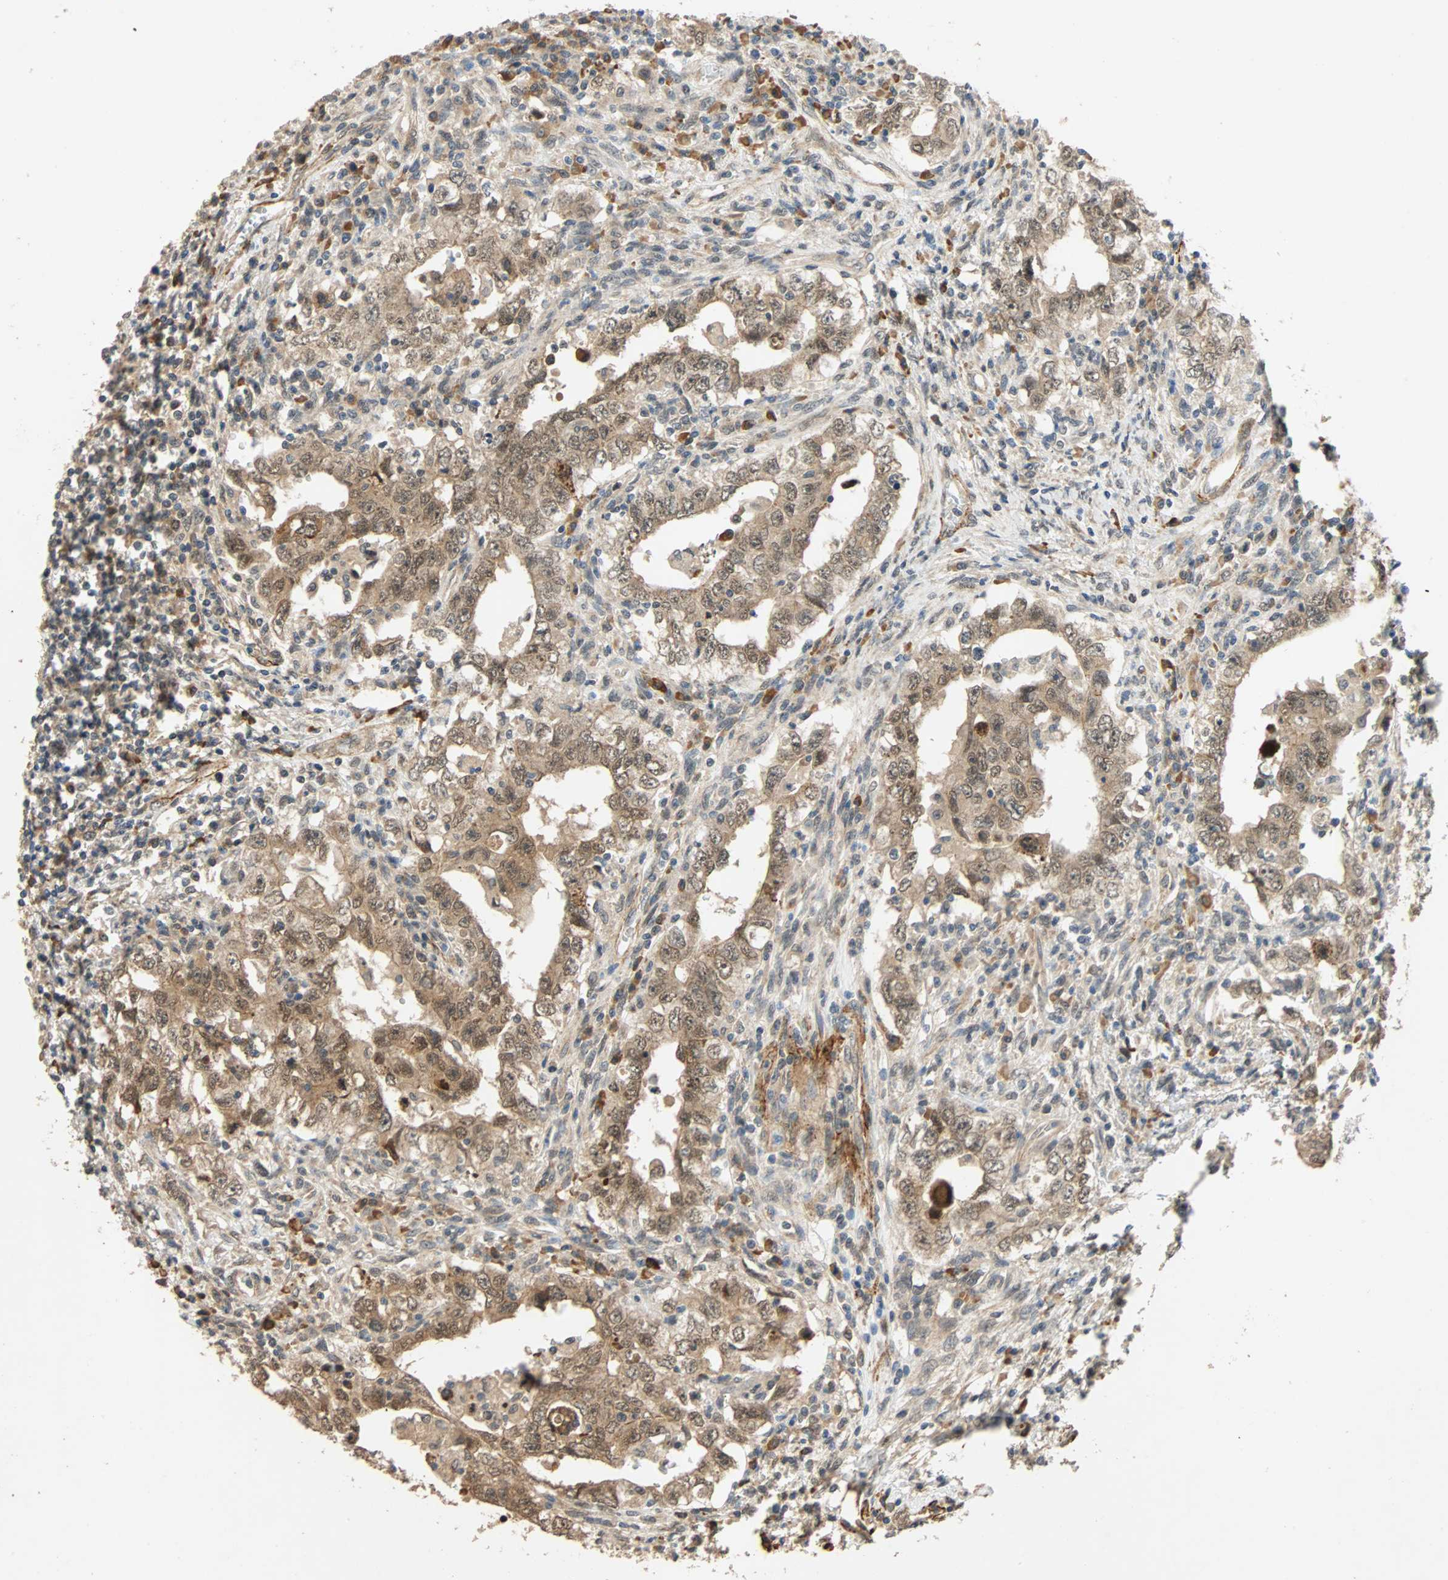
{"staining": {"intensity": "moderate", "quantity": "25%-75%", "location": "cytoplasmic/membranous"}, "tissue": "testis cancer", "cell_type": "Tumor cells", "image_type": "cancer", "snomed": [{"axis": "morphology", "description": "Carcinoma, Embryonal, NOS"}, {"axis": "topography", "description": "Testis"}], "caption": "Protein analysis of embryonal carcinoma (testis) tissue reveals moderate cytoplasmic/membranous positivity in about 25%-75% of tumor cells.", "gene": "QSER1", "patient": {"sex": "male", "age": 26}}